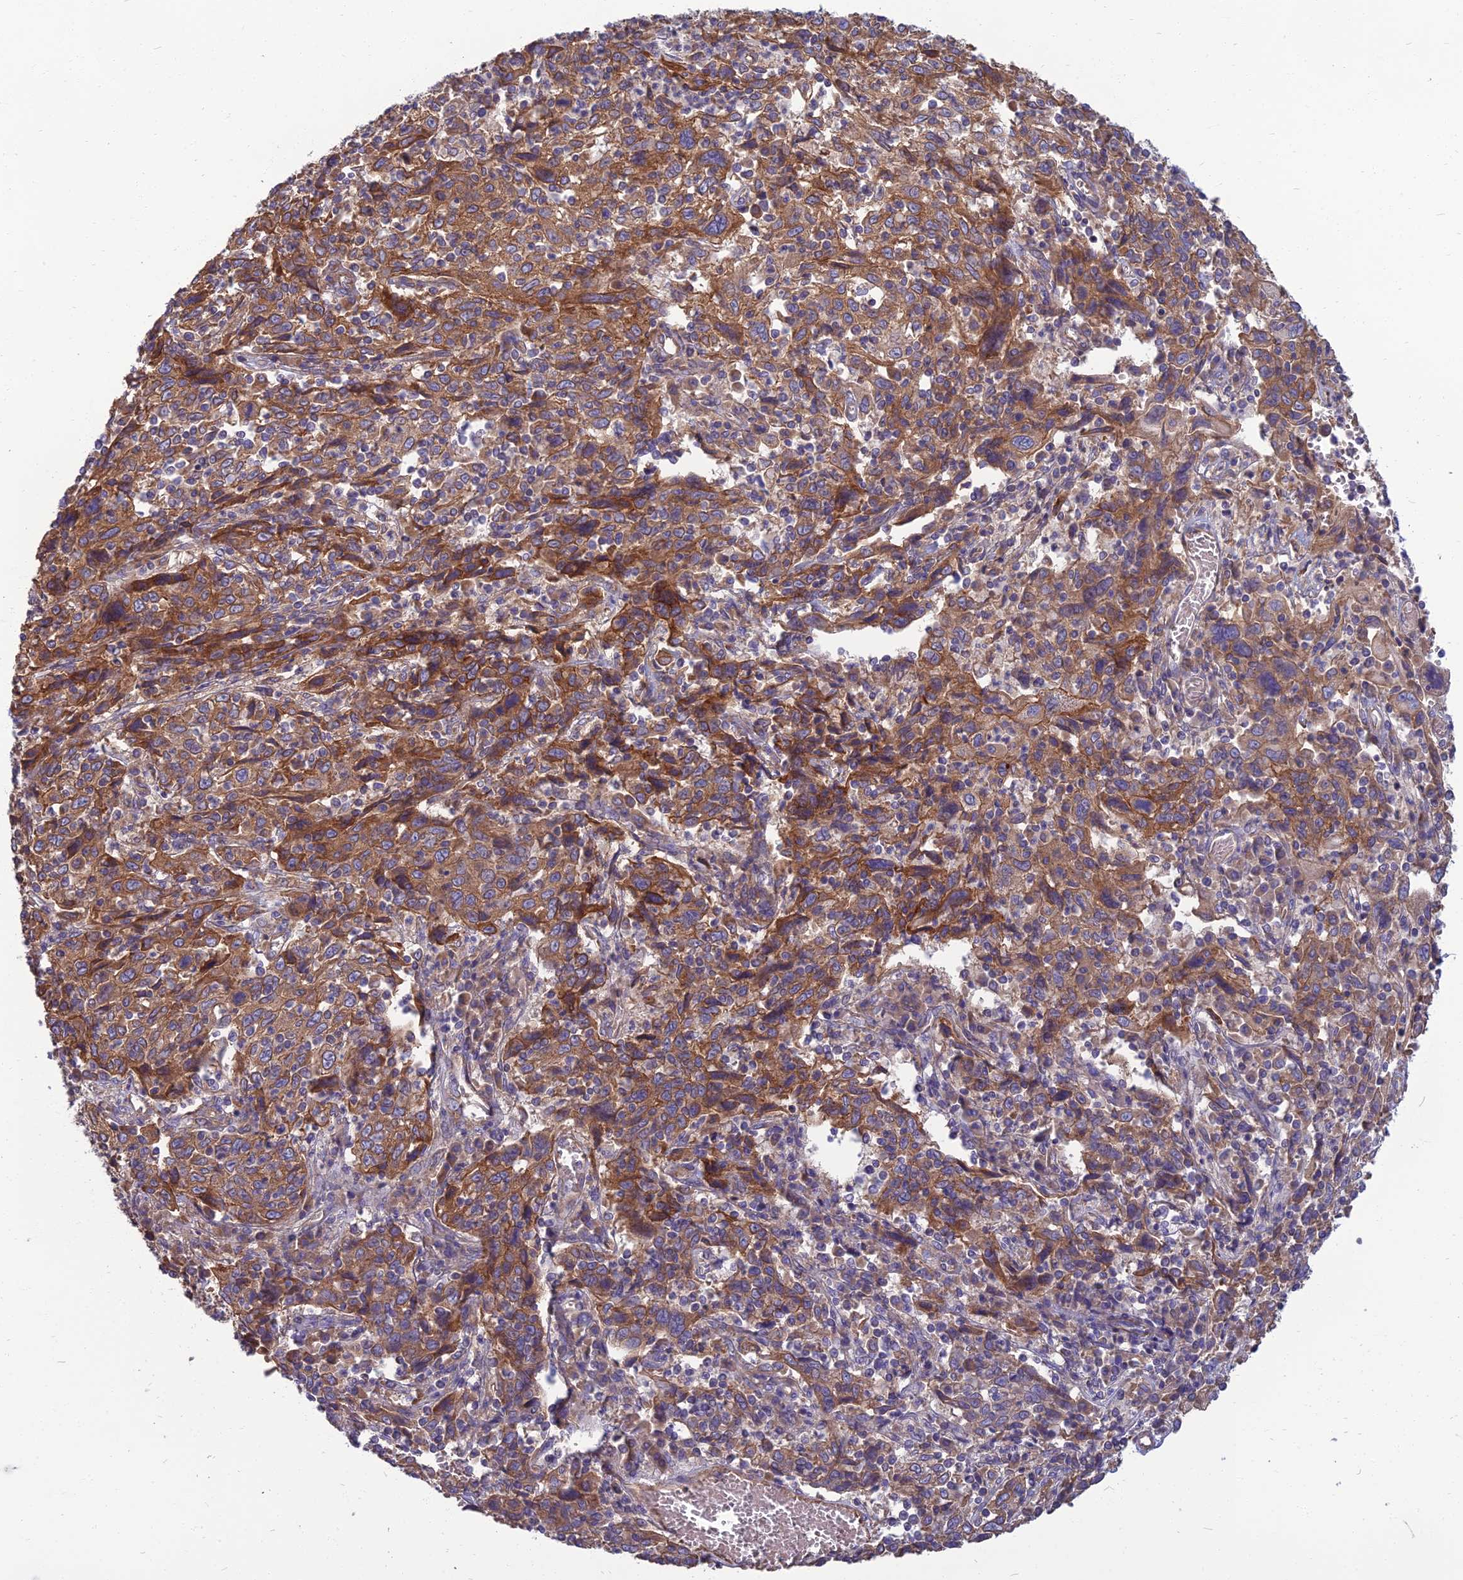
{"staining": {"intensity": "moderate", "quantity": ">75%", "location": "cytoplasmic/membranous"}, "tissue": "cervical cancer", "cell_type": "Tumor cells", "image_type": "cancer", "snomed": [{"axis": "morphology", "description": "Squamous cell carcinoma, NOS"}, {"axis": "topography", "description": "Cervix"}], "caption": "Human cervical squamous cell carcinoma stained for a protein (brown) demonstrates moderate cytoplasmic/membranous positive staining in about >75% of tumor cells.", "gene": "WDR24", "patient": {"sex": "female", "age": 46}}